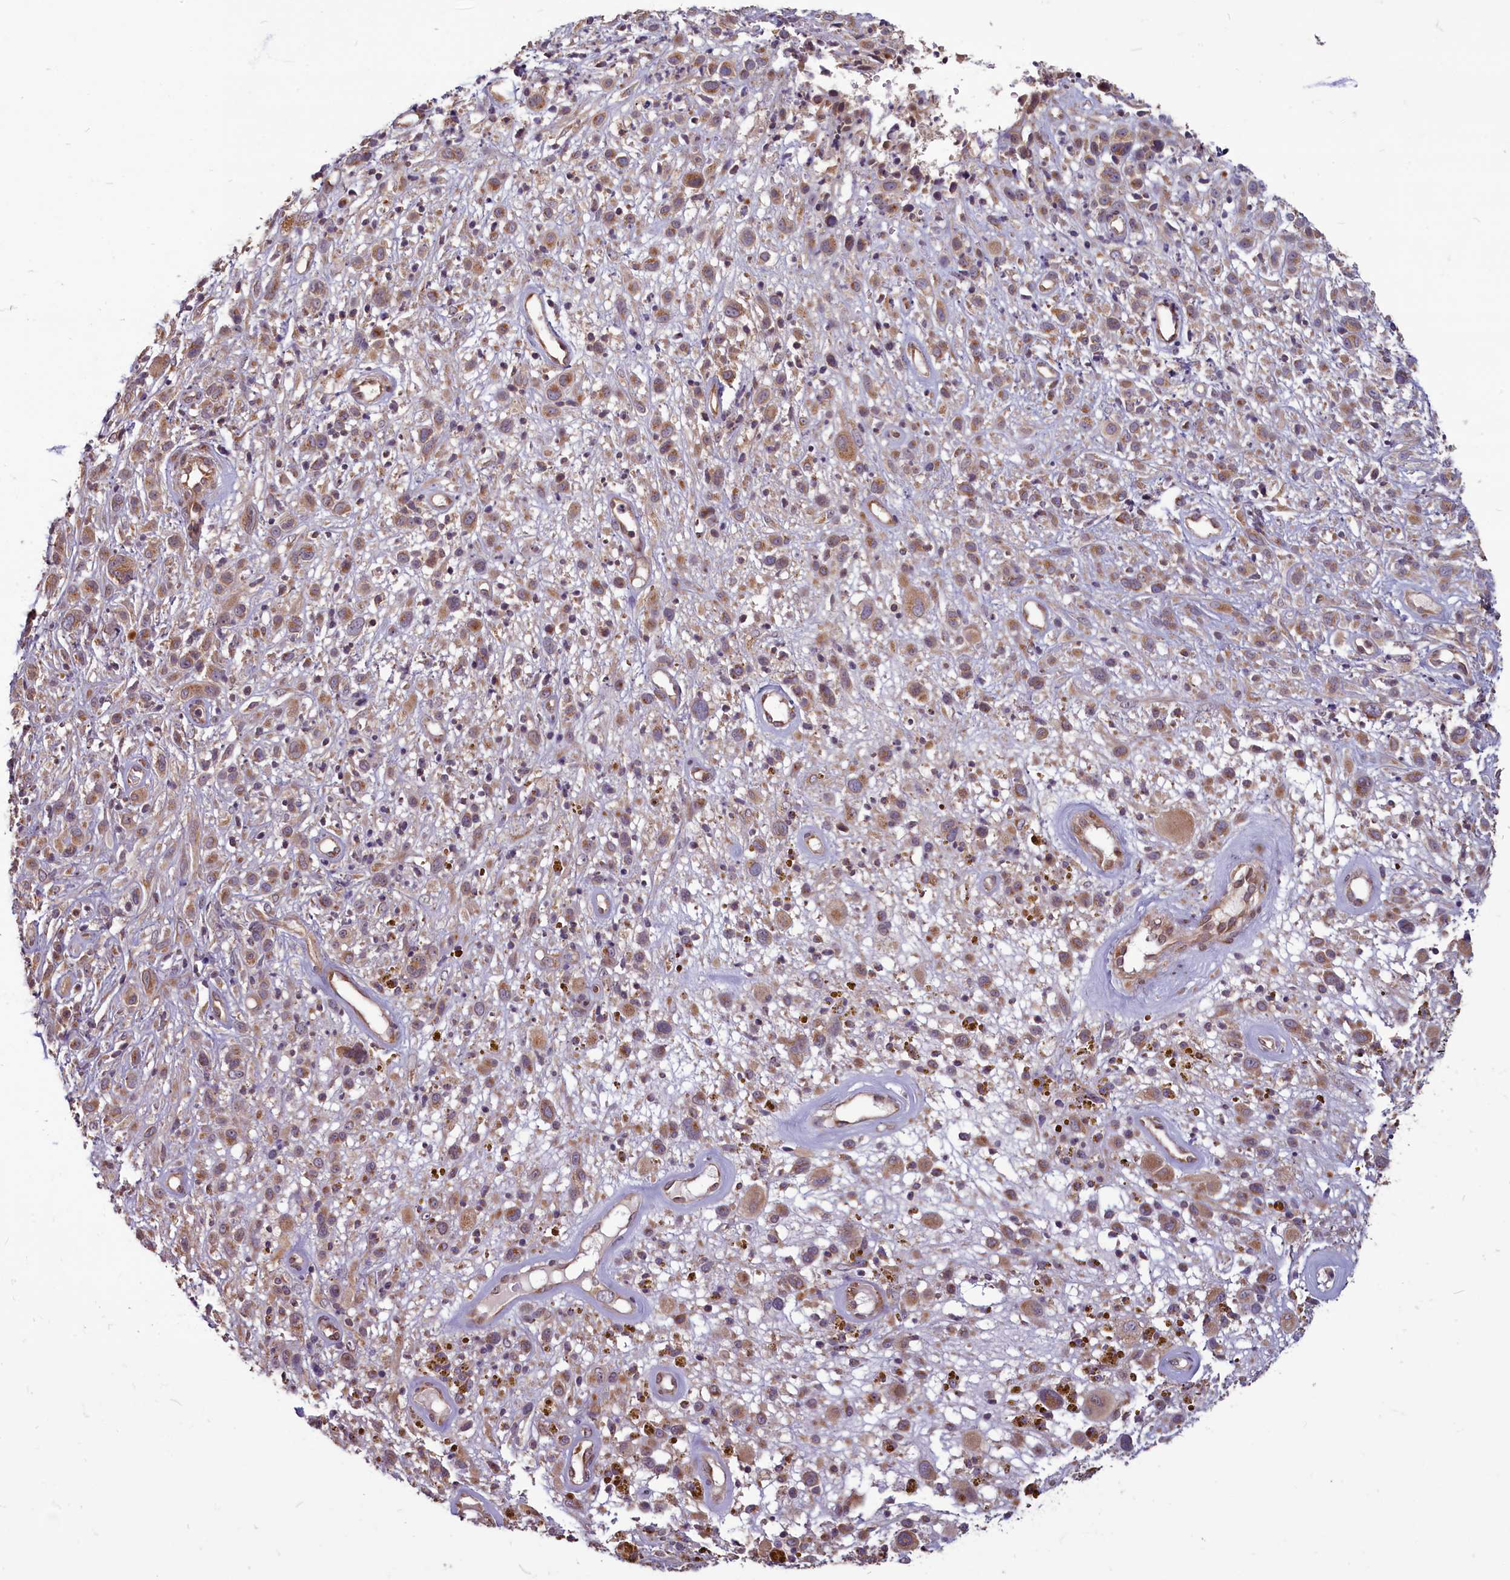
{"staining": {"intensity": "moderate", "quantity": ">75%", "location": "cytoplasmic/membranous"}, "tissue": "melanoma", "cell_type": "Tumor cells", "image_type": "cancer", "snomed": [{"axis": "morphology", "description": "Malignant melanoma, NOS"}, {"axis": "topography", "description": "Skin of trunk"}], "caption": "Protein staining reveals moderate cytoplasmic/membranous staining in approximately >75% of tumor cells in melanoma.", "gene": "MYCBP", "patient": {"sex": "male", "age": 71}}